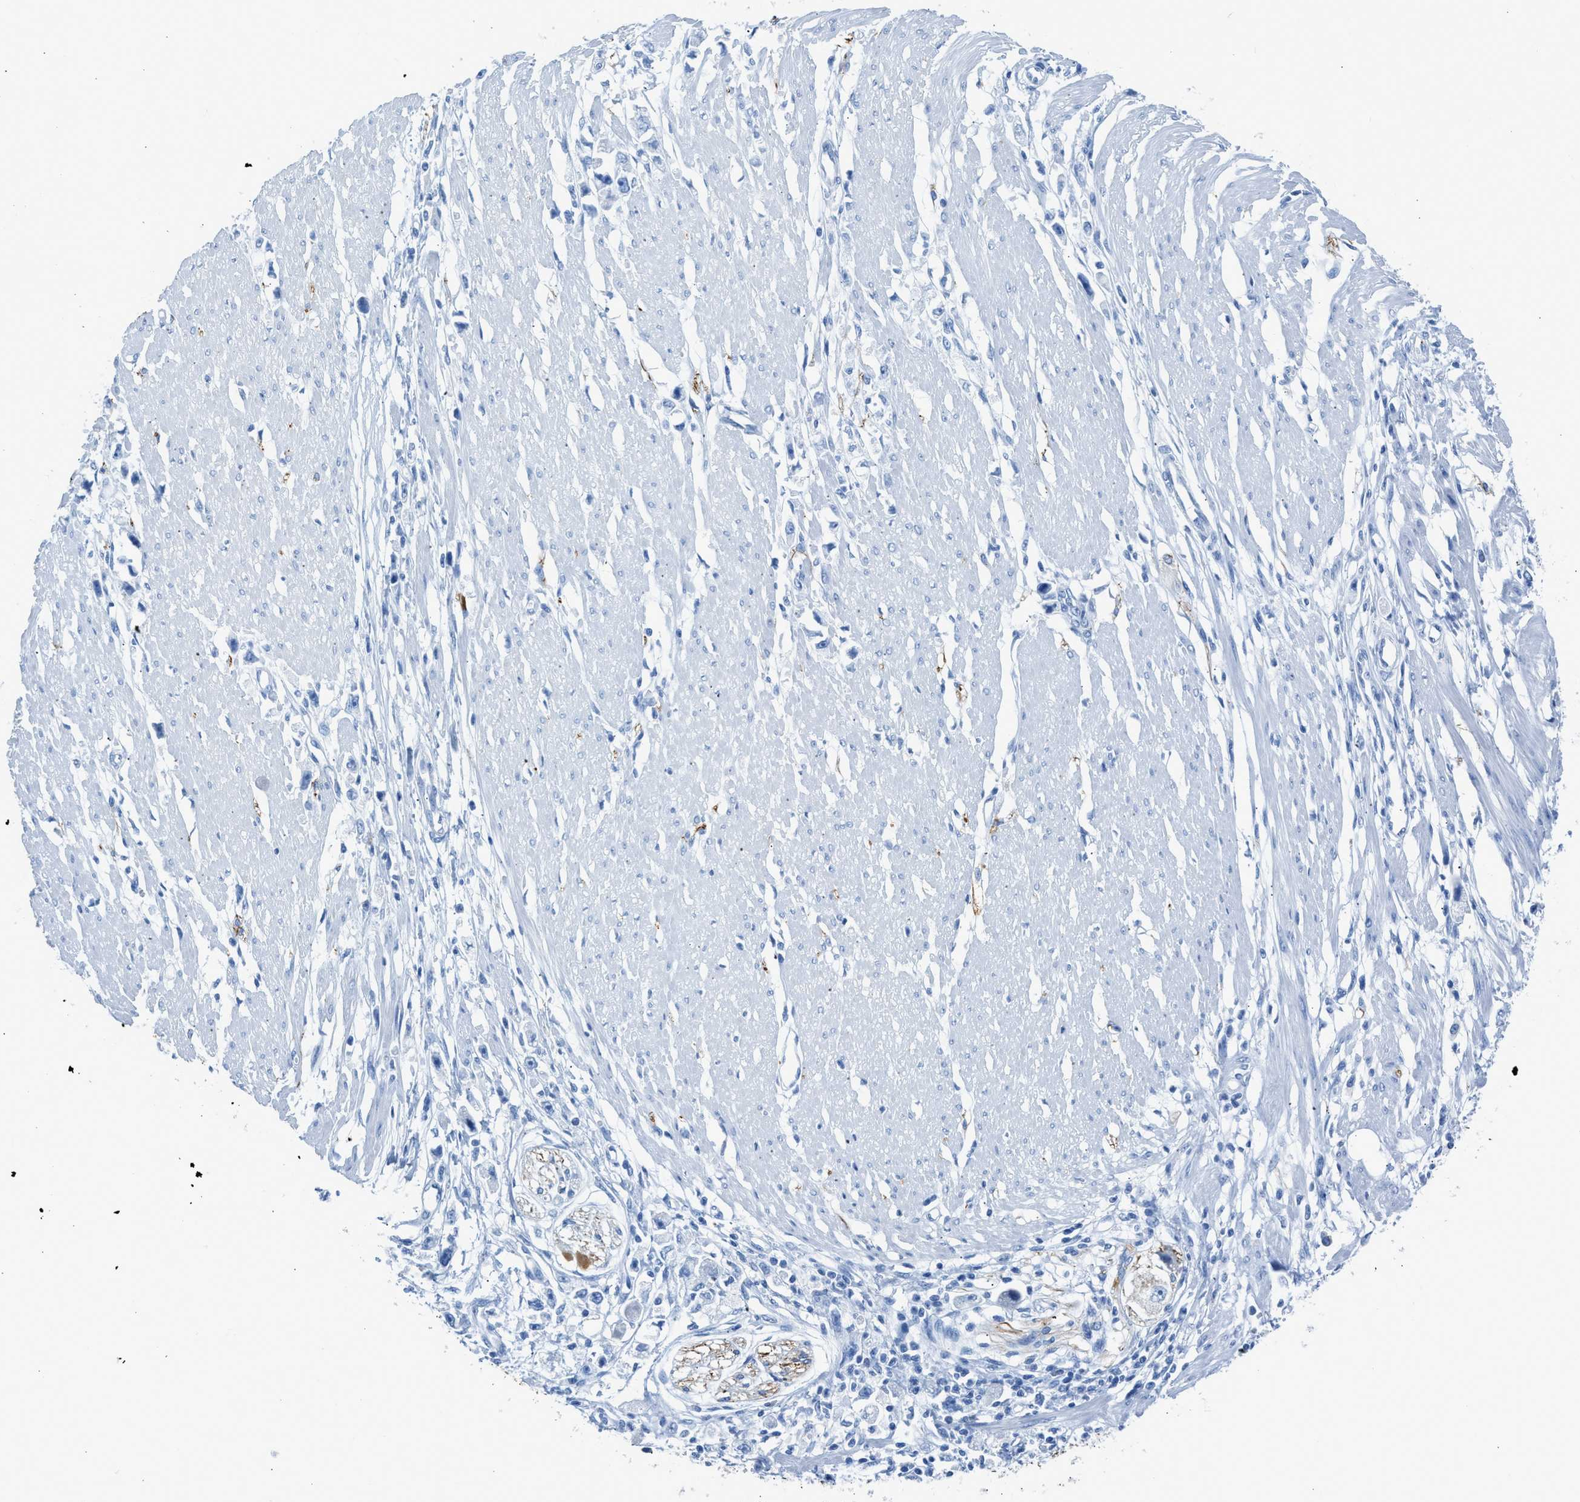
{"staining": {"intensity": "negative", "quantity": "none", "location": "none"}, "tissue": "stomach cancer", "cell_type": "Tumor cells", "image_type": "cancer", "snomed": [{"axis": "morphology", "description": "Adenocarcinoma, NOS"}, {"axis": "topography", "description": "Stomach"}], "caption": "Immunohistochemical staining of human stomach cancer exhibits no significant positivity in tumor cells.", "gene": "FAIM2", "patient": {"sex": "female", "age": 59}}